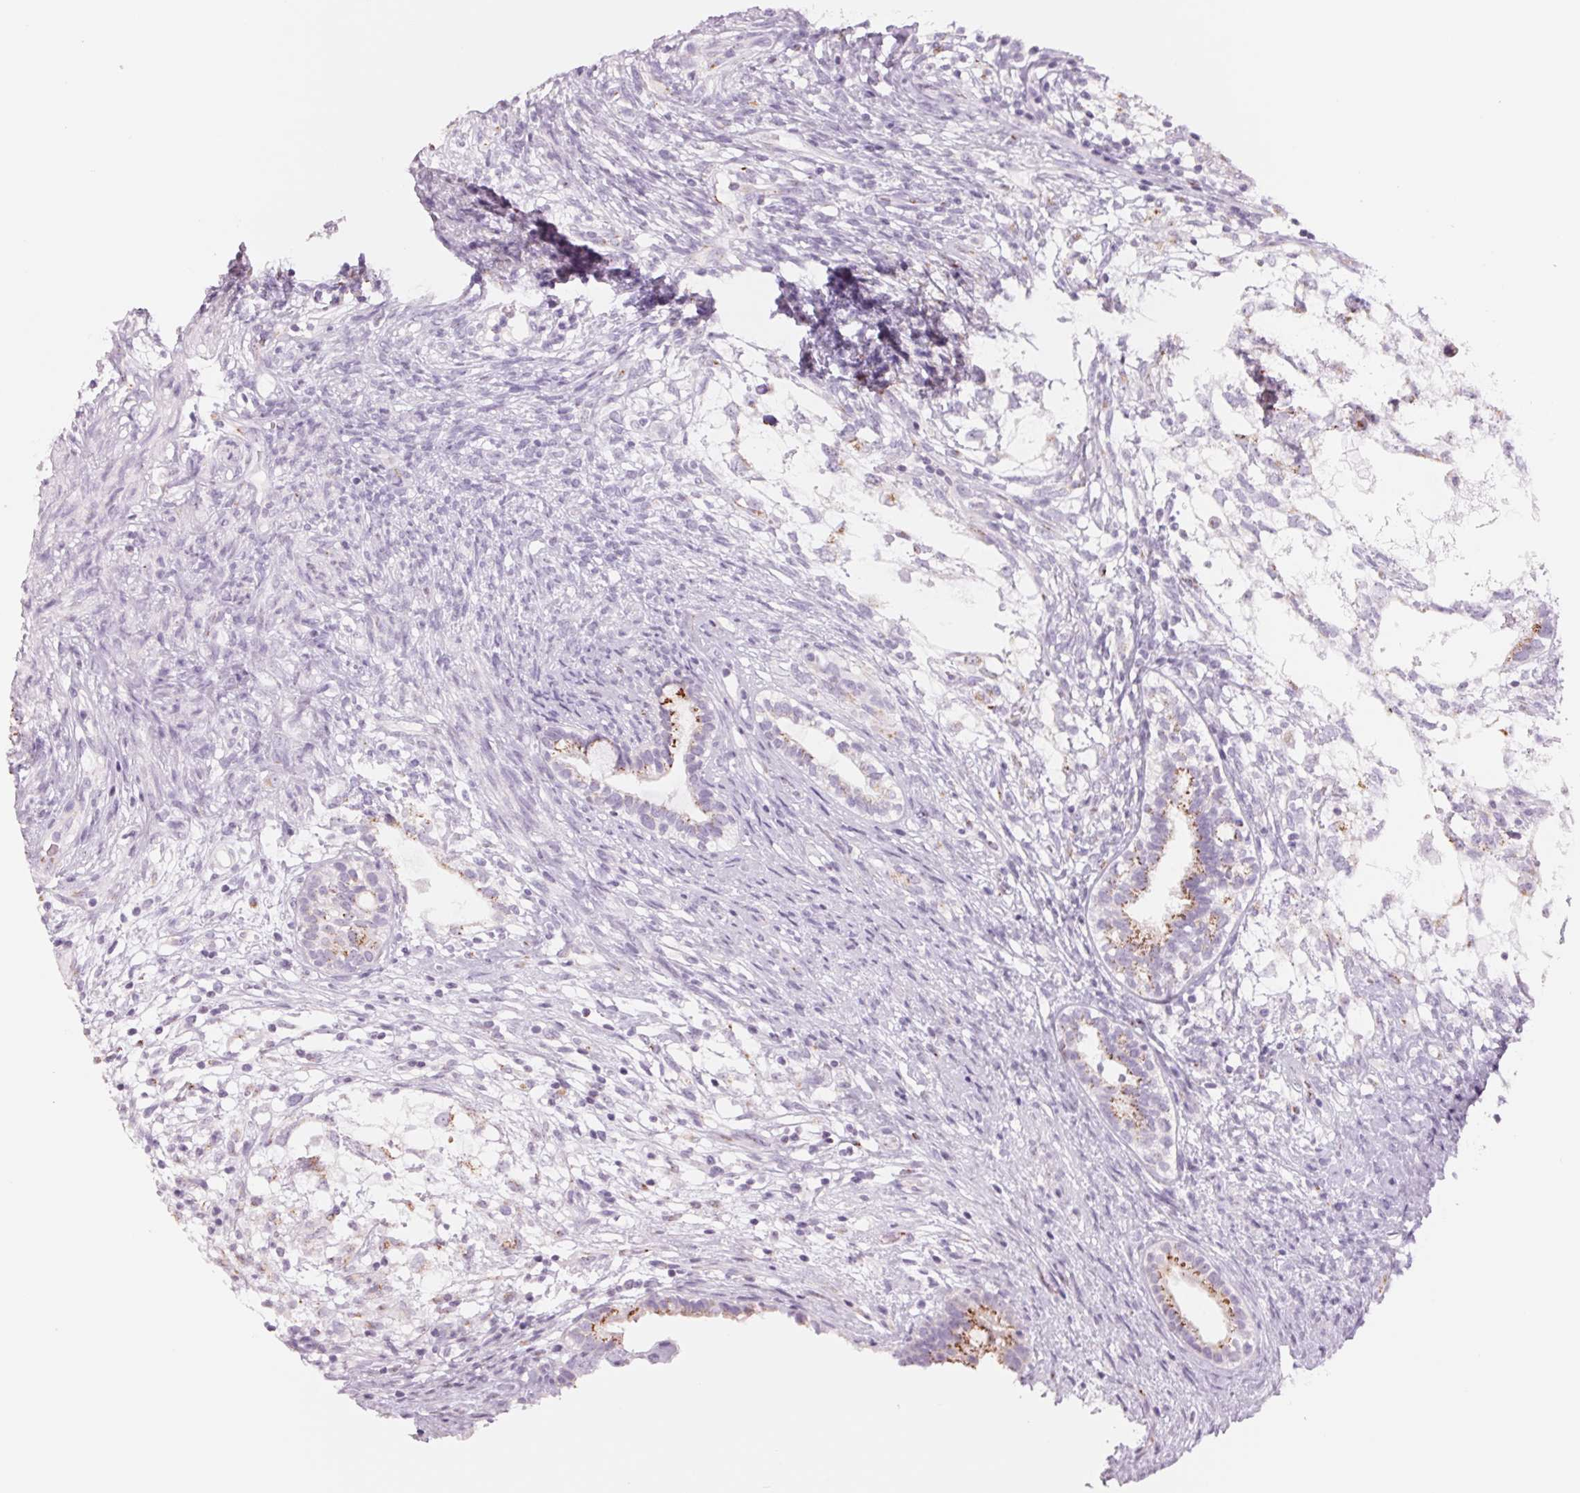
{"staining": {"intensity": "moderate", "quantity": "25%-75%", "location": "cytoplasmic/membranous"}, "tissue": "testis cancer", "cell_type": "Tumor cells", "image_type": "cancer", "snomed": [{"axis": "morphology", "description": "Seminoma, NOS"}, {"axis": "morphology", "description": "Carcinoma, Embryonal, NOS"}, {"axis": "topography", "description": "Testis"}], "caption": "Testis embryonal carcinoma stained with immunohistochemistry displays moderate cytoplasmic/membranous positivity in approximately 25%-75% of tumor cells. (brown staining indicates protein expression, while blue staining denotes nuclei).", "gene": "GALNT7", "patient": {"sex": "male", "age": 41}}